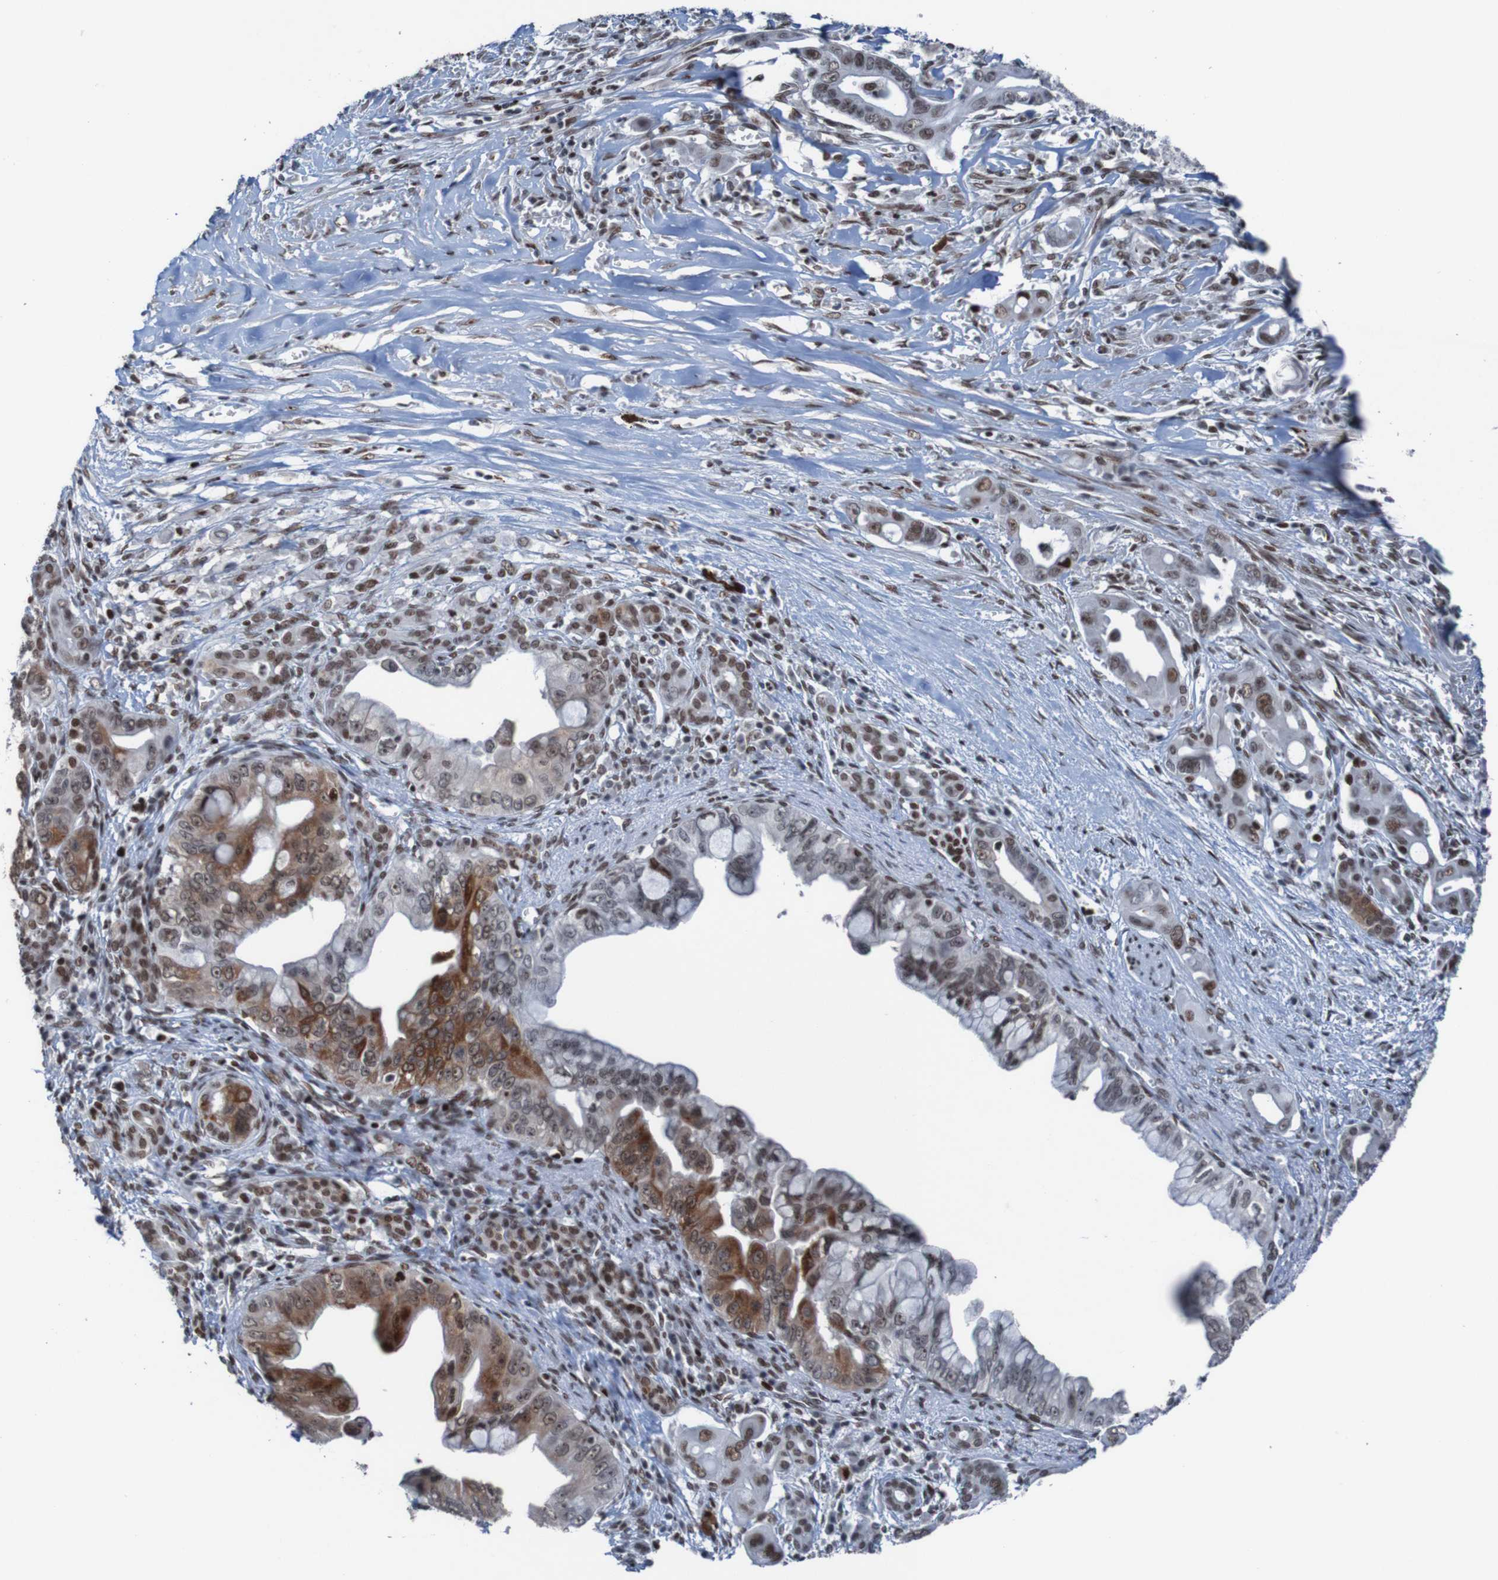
{"staining": {"intensity": "strong", "quantity": ">75%", "location": "cytoplasmic/membranous,nuclear"}, "tissue": "pancreatic cancer", "cell_type": "Tumor cells", "image_type": "cancer", "snomed": [{"axis": "morphology", "description": "Adenocarcinoma, NOS"}, {"axis": "topography", "description": "Pancreas"}], "caption": "Human pancreatic adenocarcinoma stained with a brown dye exhibits strong cytoplasmic/membranous and nuclear positive expression in approximately >75% of tumor cells.", "gene": "PHF2", "patient": {"sex": "male", "age": 59}}